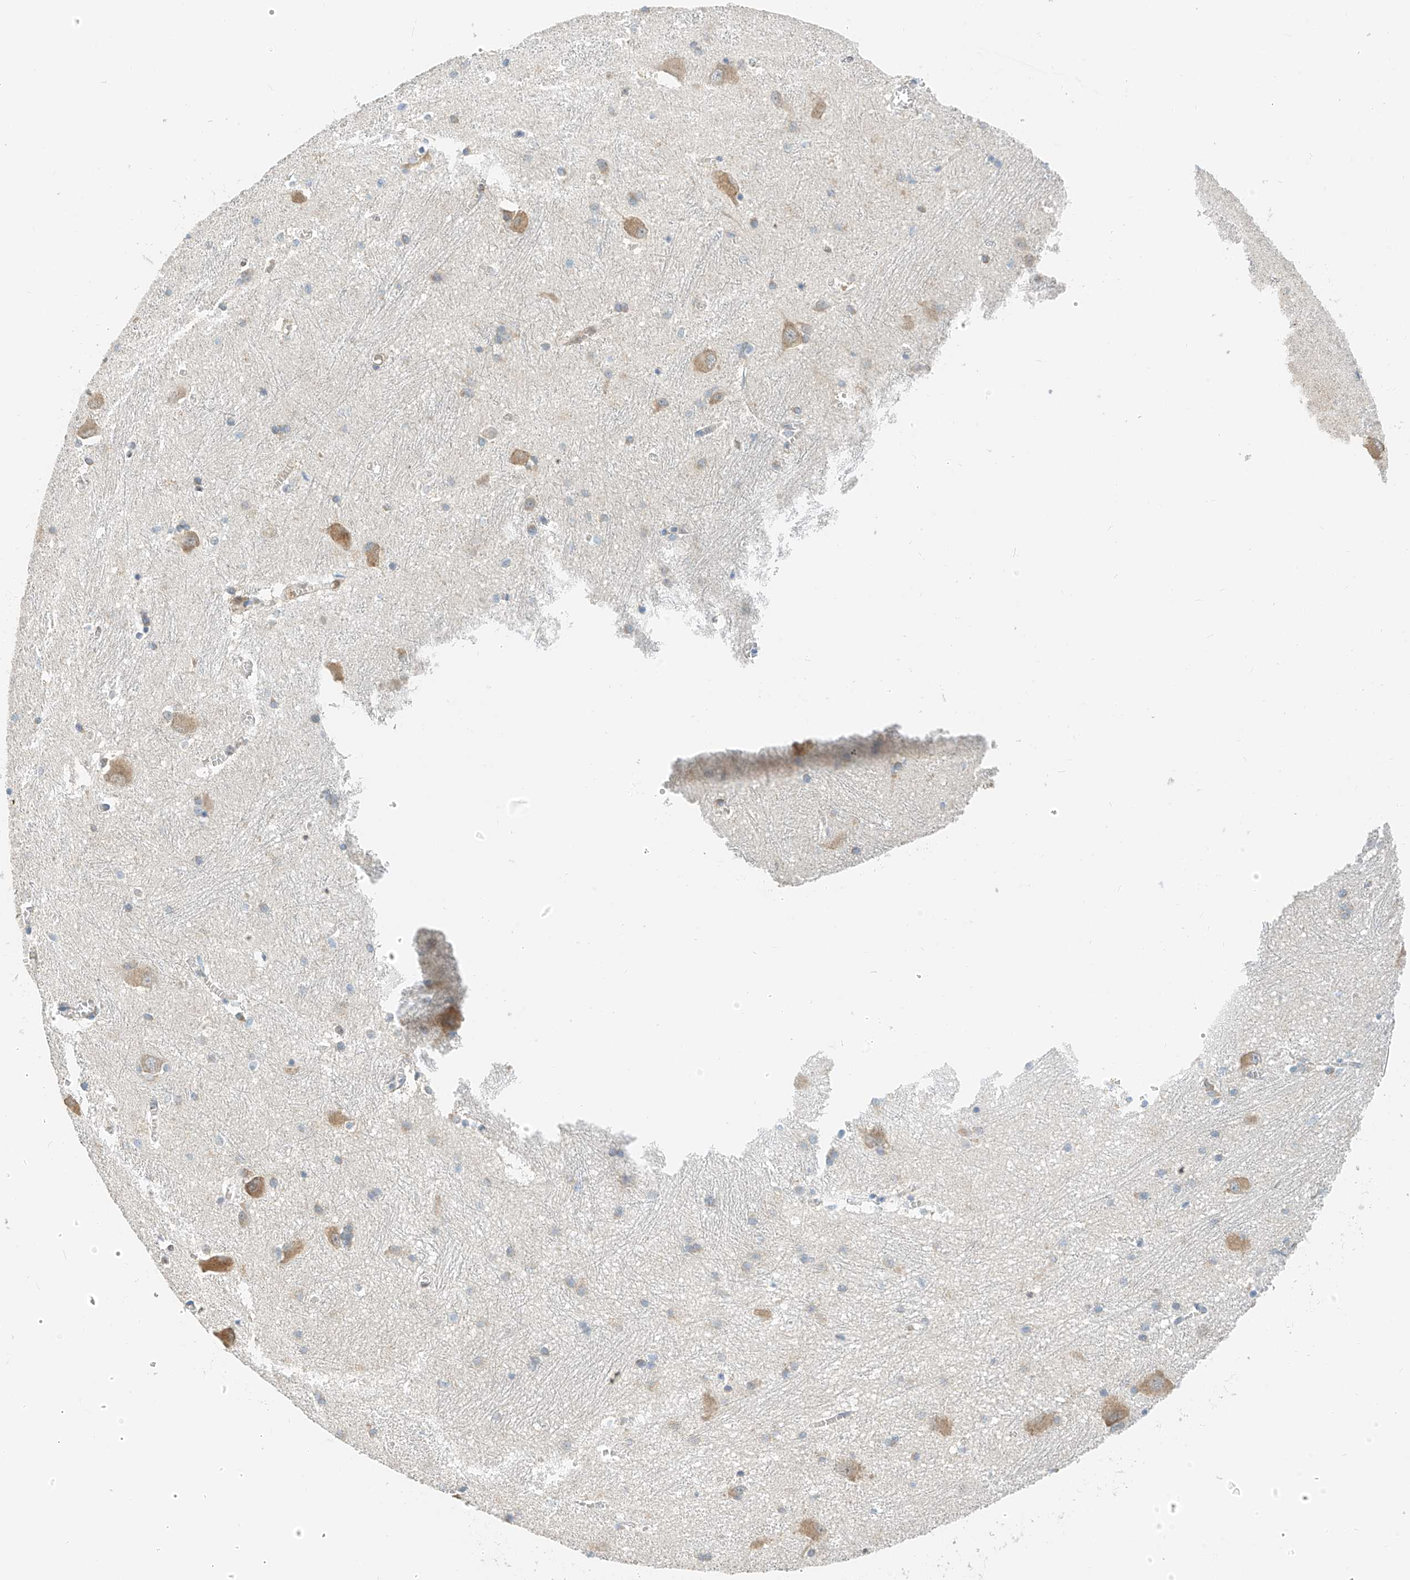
{"staining": {"intensity": "moderate", "quantity": "<25%", "location": "cytoplasmic/membranous"}, "tissue": "caudate", "cell_type": "Glial cells", "image_type": "normal", "snomed": [{"axis": "morphology", "description": "Normal tissue, NOS"}, {"axis": "topography", "description": "Lateral ventricle wall"}], "caption": "The micrograph displays staining of benign caudate, revealing moderate cytoplasmic/membranous protein positivity (brown color) within glial cells. (DAB (3,3'-diaminobenzidine) IHC with brightfield microscopy, high magnification).", "gene": "PPA2", "patient": {"sex": "male", "age": 37}}